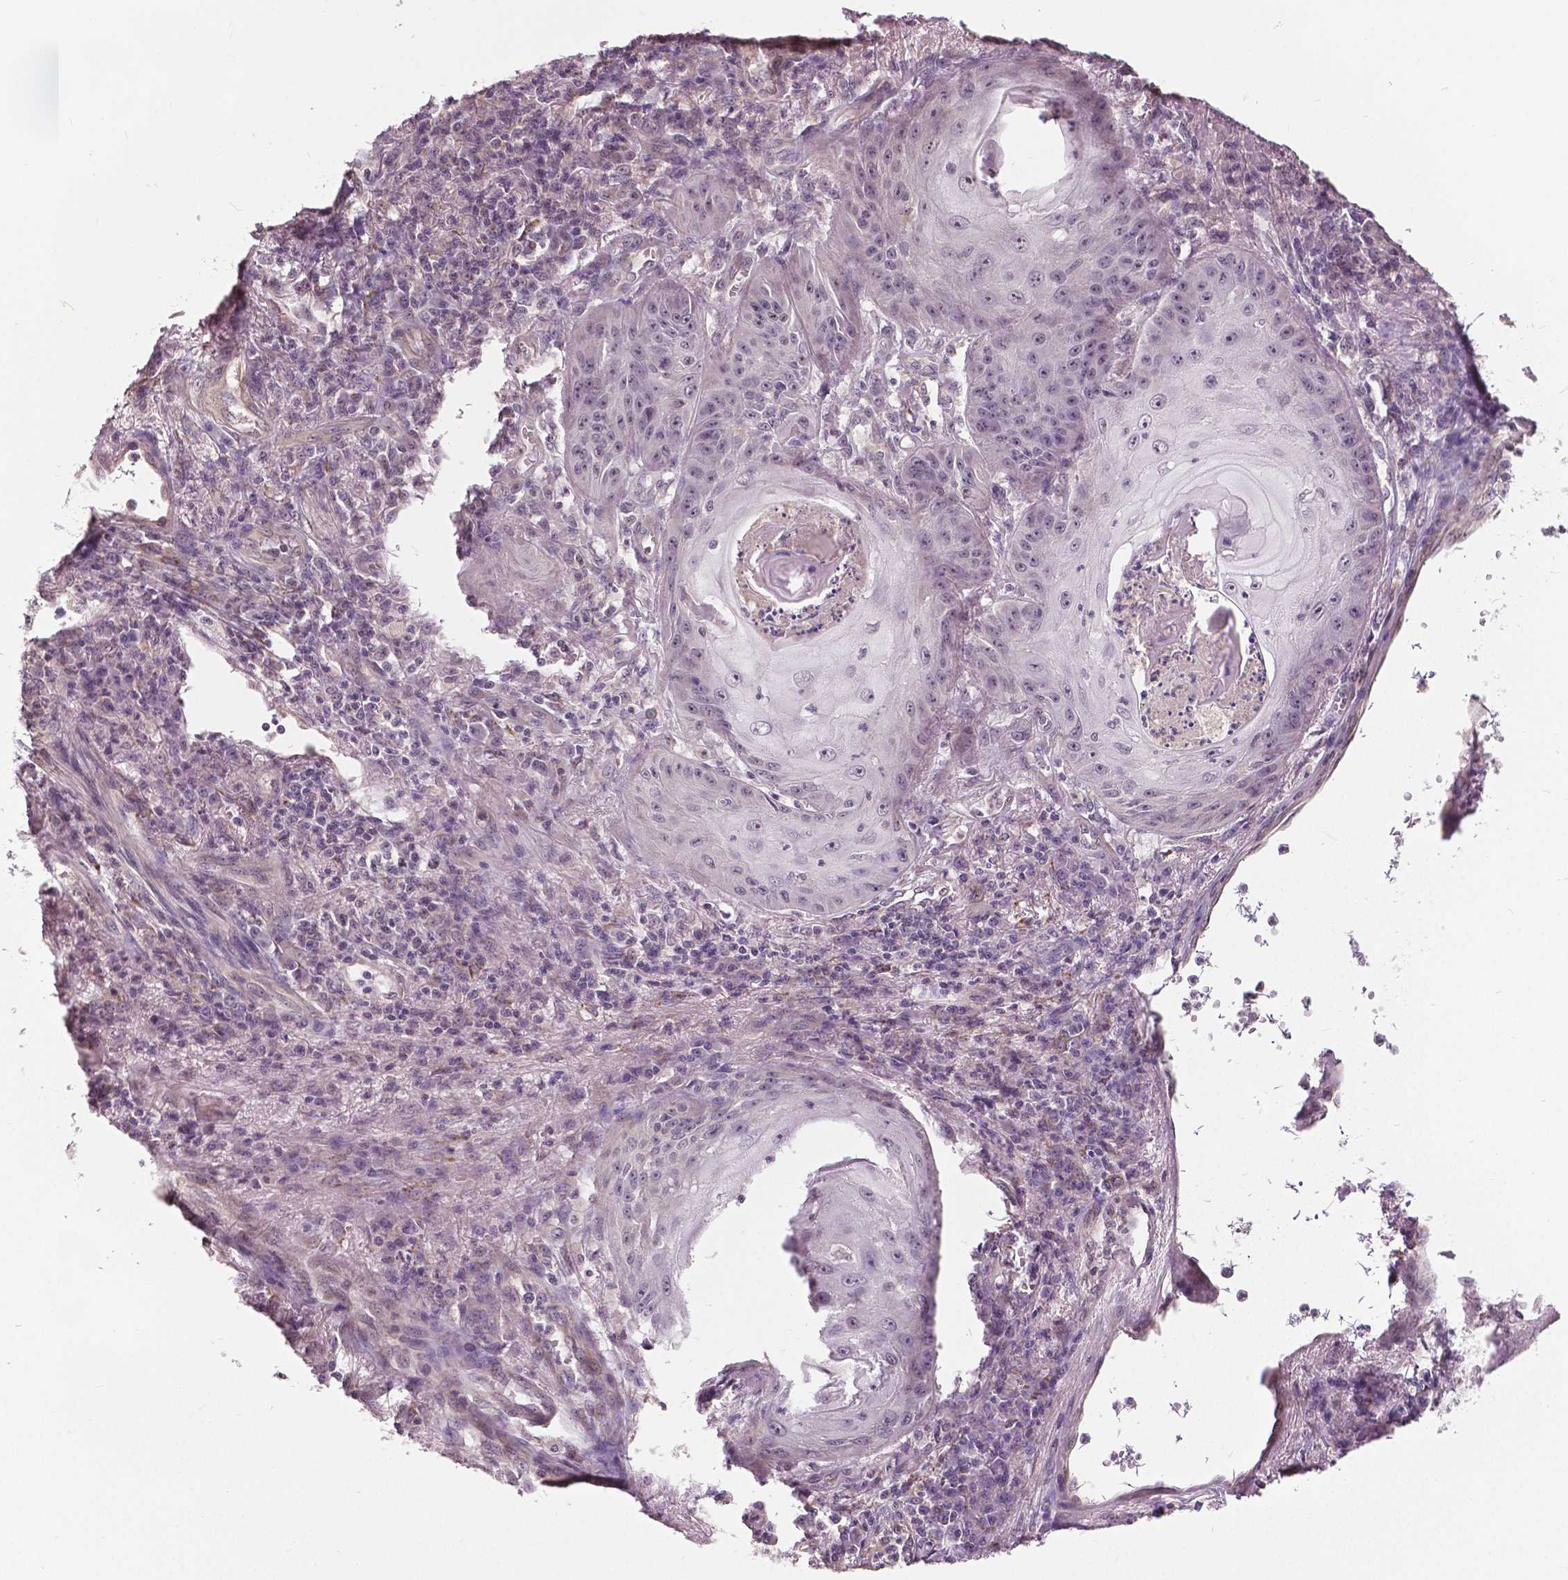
{"staining": {"intensity": "negative", "quantity": "none", "location": "none"}, "tissue": "skin cancer", "cell_type": "Tumor cells", "image_type": "cancer", "snomed": [{"axis": "morphology", "description": "Squamous cell carcinoma, NOS"}, {"axis": "topography", "description": "Skin"}], "caption": "The immunohistochemistry photomicrograph has no significant staining in tumor cells of skin cancer tissue.", "gene": "ANXA13", "patient": {"sex": "male", "age": 70}}